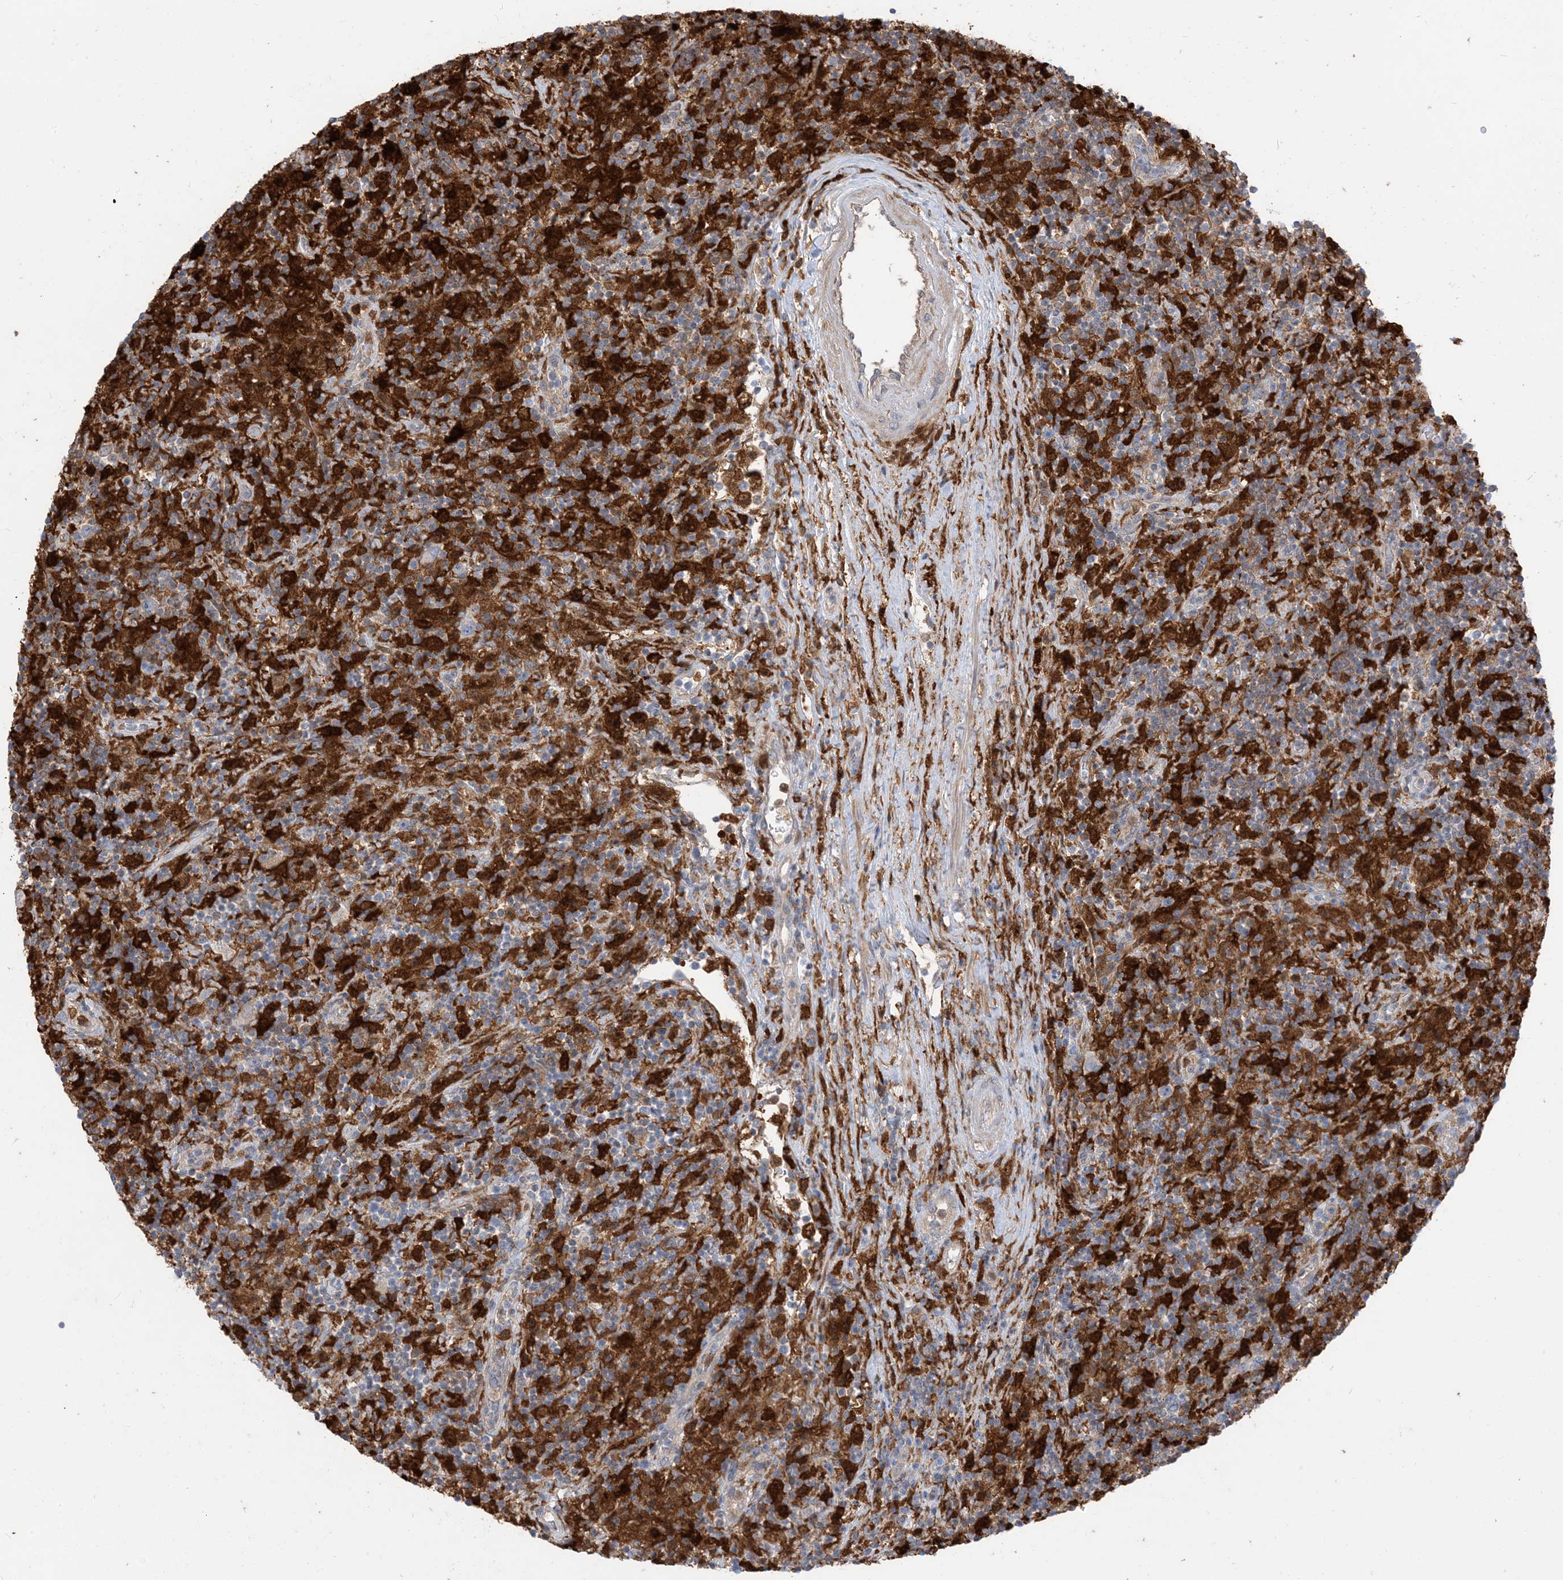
{"staining": {"intensity": "negative", "quantity": "none", "location": "none"}, "tissue": "lymphoma", "cell_type": "Tumor cells", "image_type": "cancer", "snomed": [{"axis": "morphology", "description": "Hodgkin's disease, NOS"}, {"axis": "topography", "description": "Lymph node"}], "caption": "Immunohistochemistry image of neoplastic tissue: lymphoma stained with DAB (3,3'-diaminobenzidine) reveals no significant protein staining in tumor cells.", "gene": "NAGK", "patient": {"sex": "male", "age": 70}}